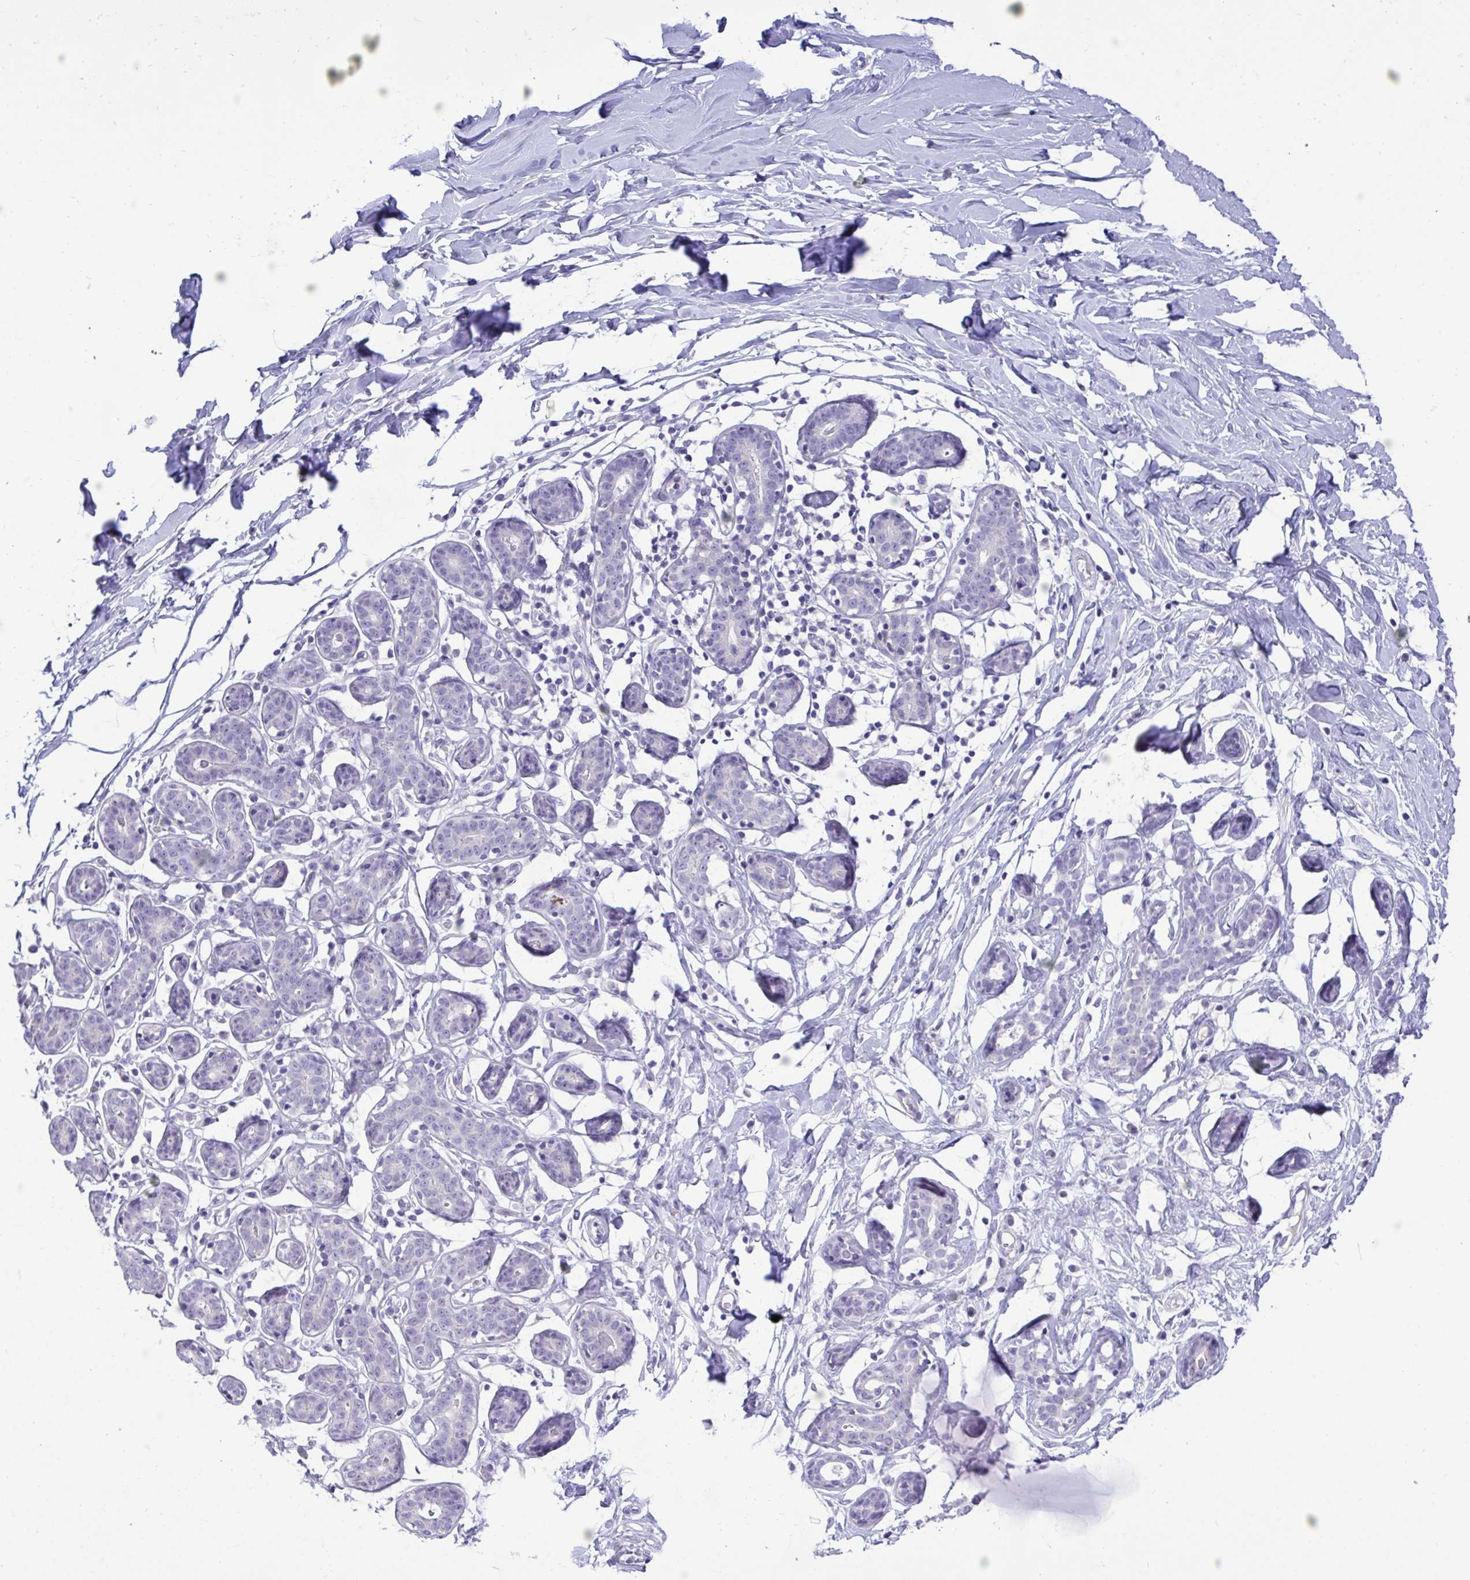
{"staining": {"intensity": "negative", "quantity": "none", "location": "none"}, "tissue": "breast", "cell_type": "Adipocytes", "image_type": "normal", "snomed": [{"axis": "morphology", "description": "Normal tissue, NOS"}, {"axis": "topography", "description": "Breast"}], "caption": "High power microscopy photomicrograph of an immunohistochemistry photomicrograph of normal breast, revealing no significant positivity in adipocytes. (Immunohistochemistry, brightfield microscopy, high magnification).", "gene": "TMCO5A", "patient": {"sex": "female", "age": 27}}